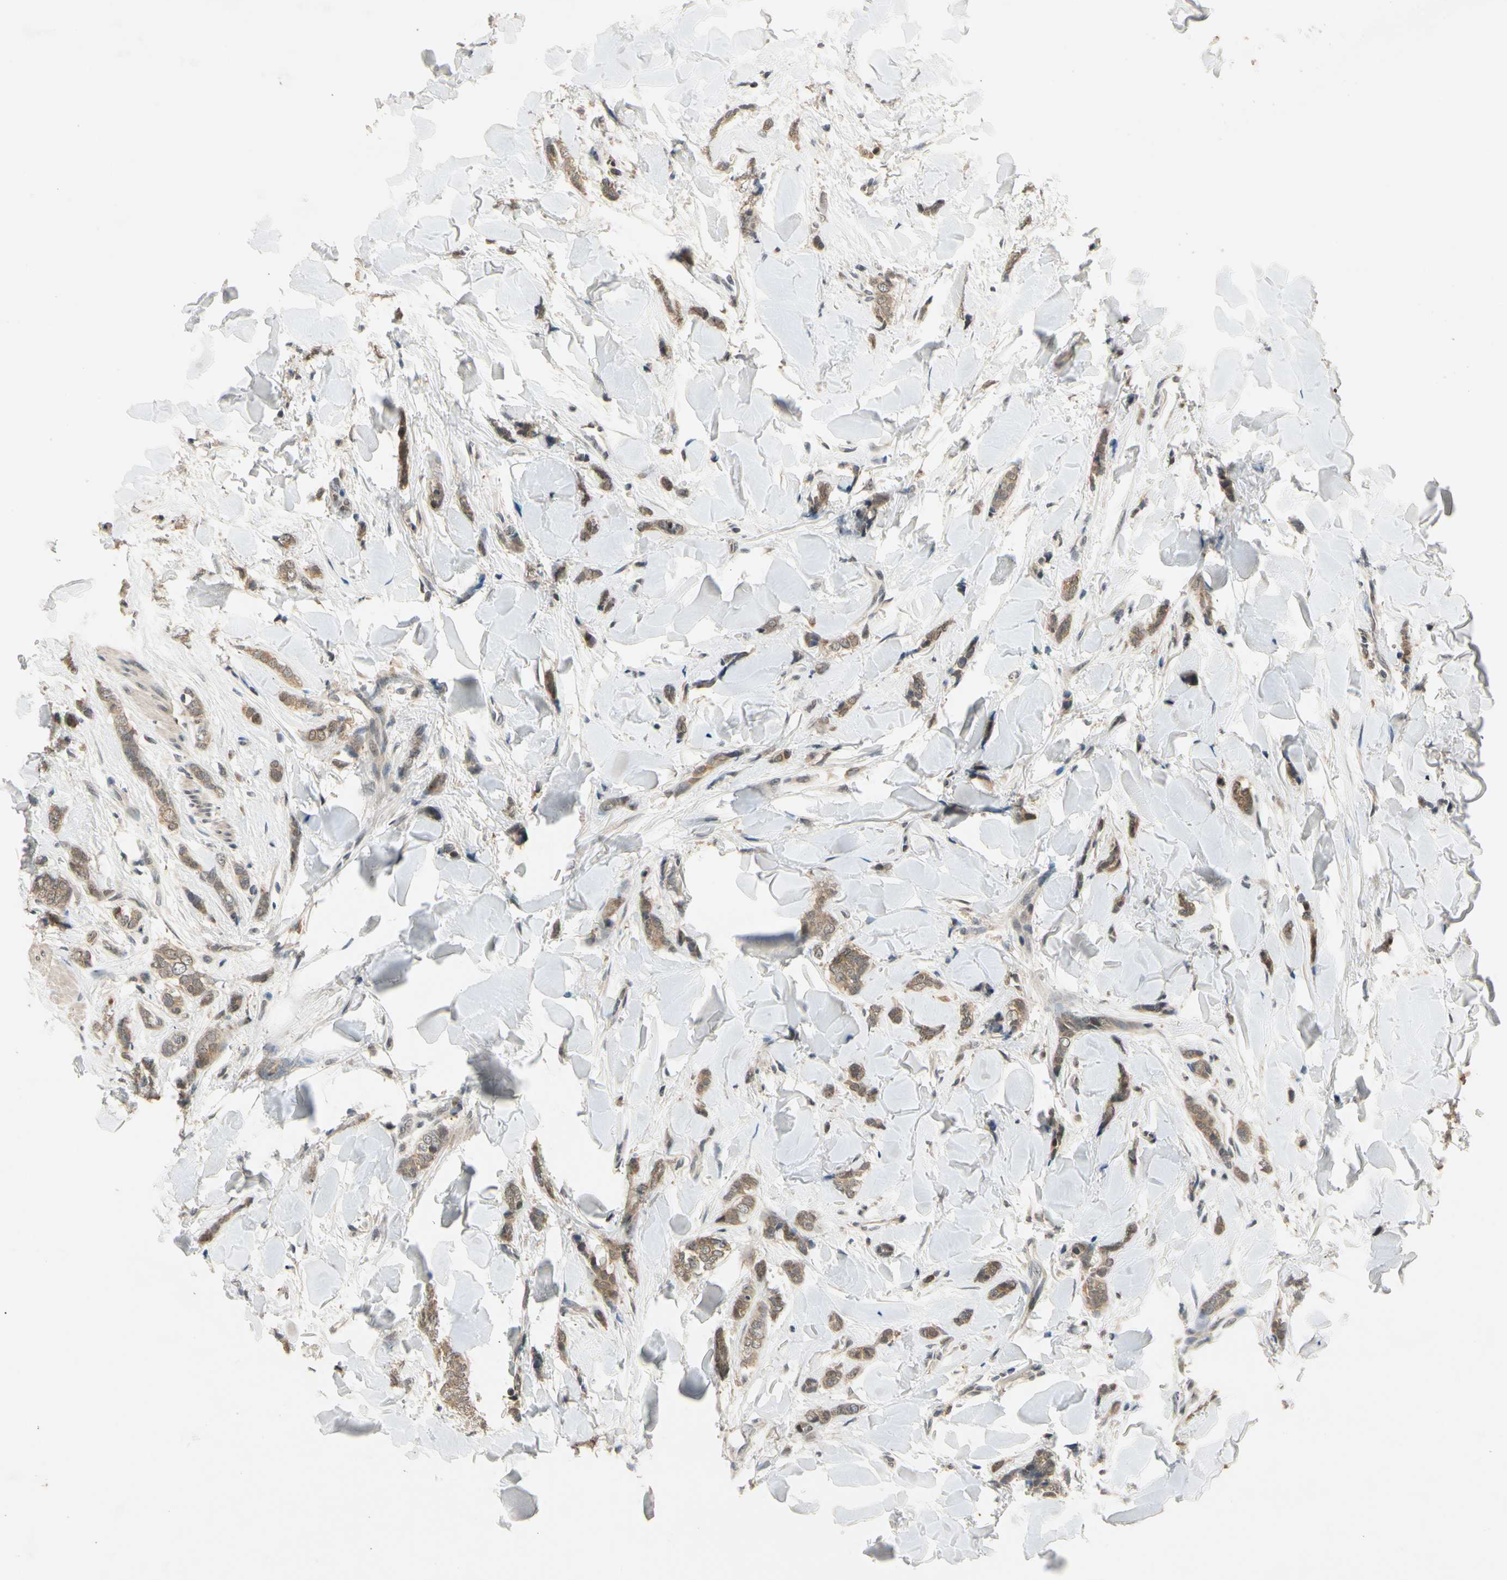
{"staining": {"intensity": "moderate", "quantity": ">75%", "location": "cytoplasmic/membranous"}, "tissue": "breast cancer", "cell_type": "Tumor cells", "image_type": "cancer", "snomed": [{"axis": "morphology", "description": "Lobular carcinoma"}, {"axis": "topography", "description": "Skin"}, {"axis": "topography", "description": "Breast"}], "caption": "The immunohistochemical stain labels moderate cytoplasmic/membranous staining in tumor cells of breast cancer tissue. Immunohistochemistry stains the protein of interest in brown and the nuclei are stained blue.", "gene": "RIOX2", "patient": {"sex": "female", "age": 46}}